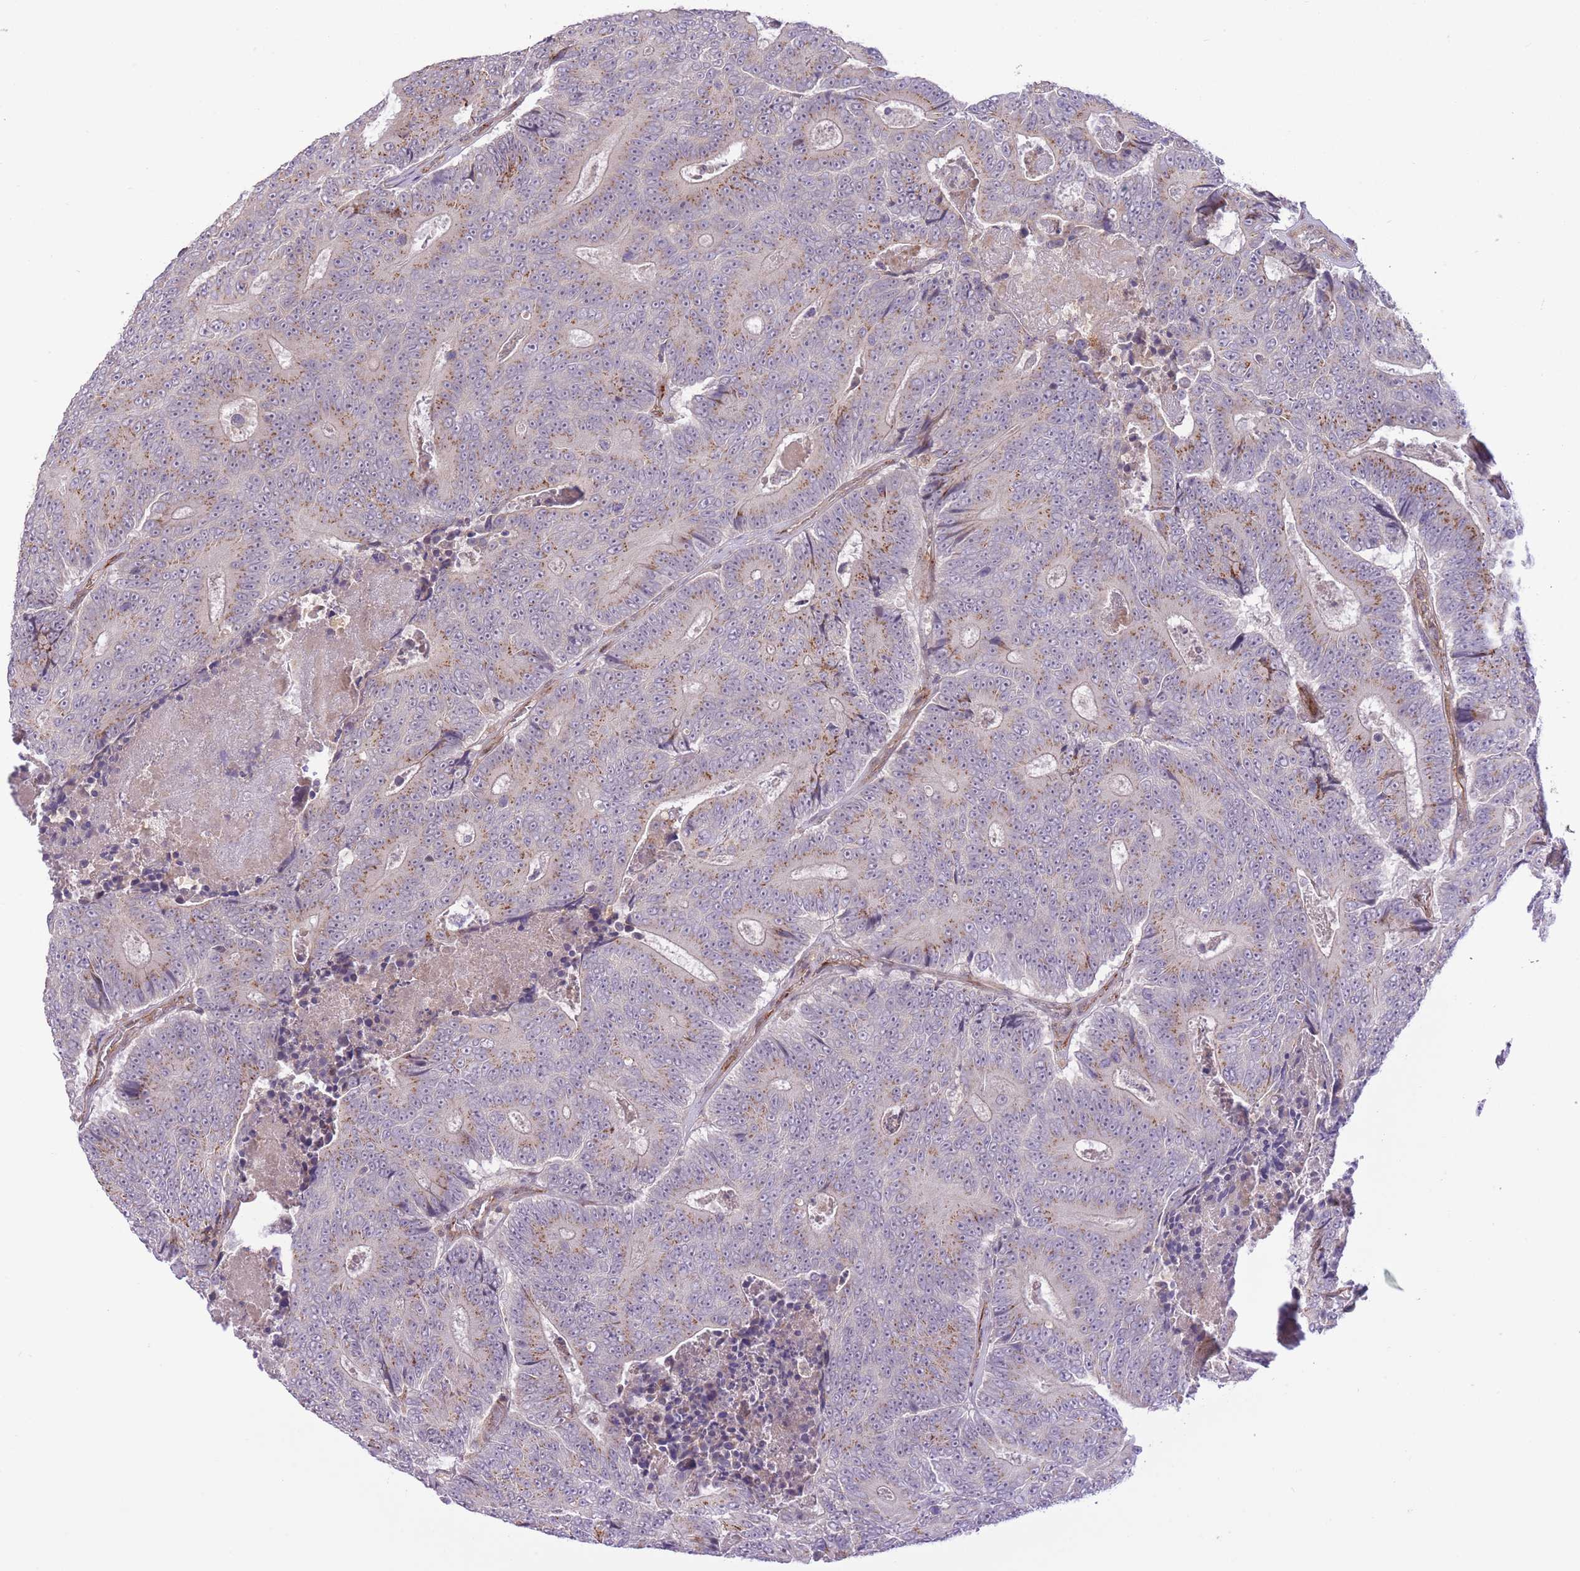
{"staining": {"intensity": "weak", "quantity": "25%-75%", "location": "cytoplasmic/membranous"}, "tissue": "colorectal cancer", "cell_type": "Tumor cells", "image_type": "cancer", "snomed": [{"axis": "morphology", "description": "Adenocarcinoma, NOS"}, {"axis": "topography", "description": "Colon"}], "caption": "Weak cytoplasmic/membranous staining is present in about 25%-75% of tumor cells in colorectal adenocarcinoma.", "gene": "ZBED5", "patient": {"sex": "male", "age": 83}}